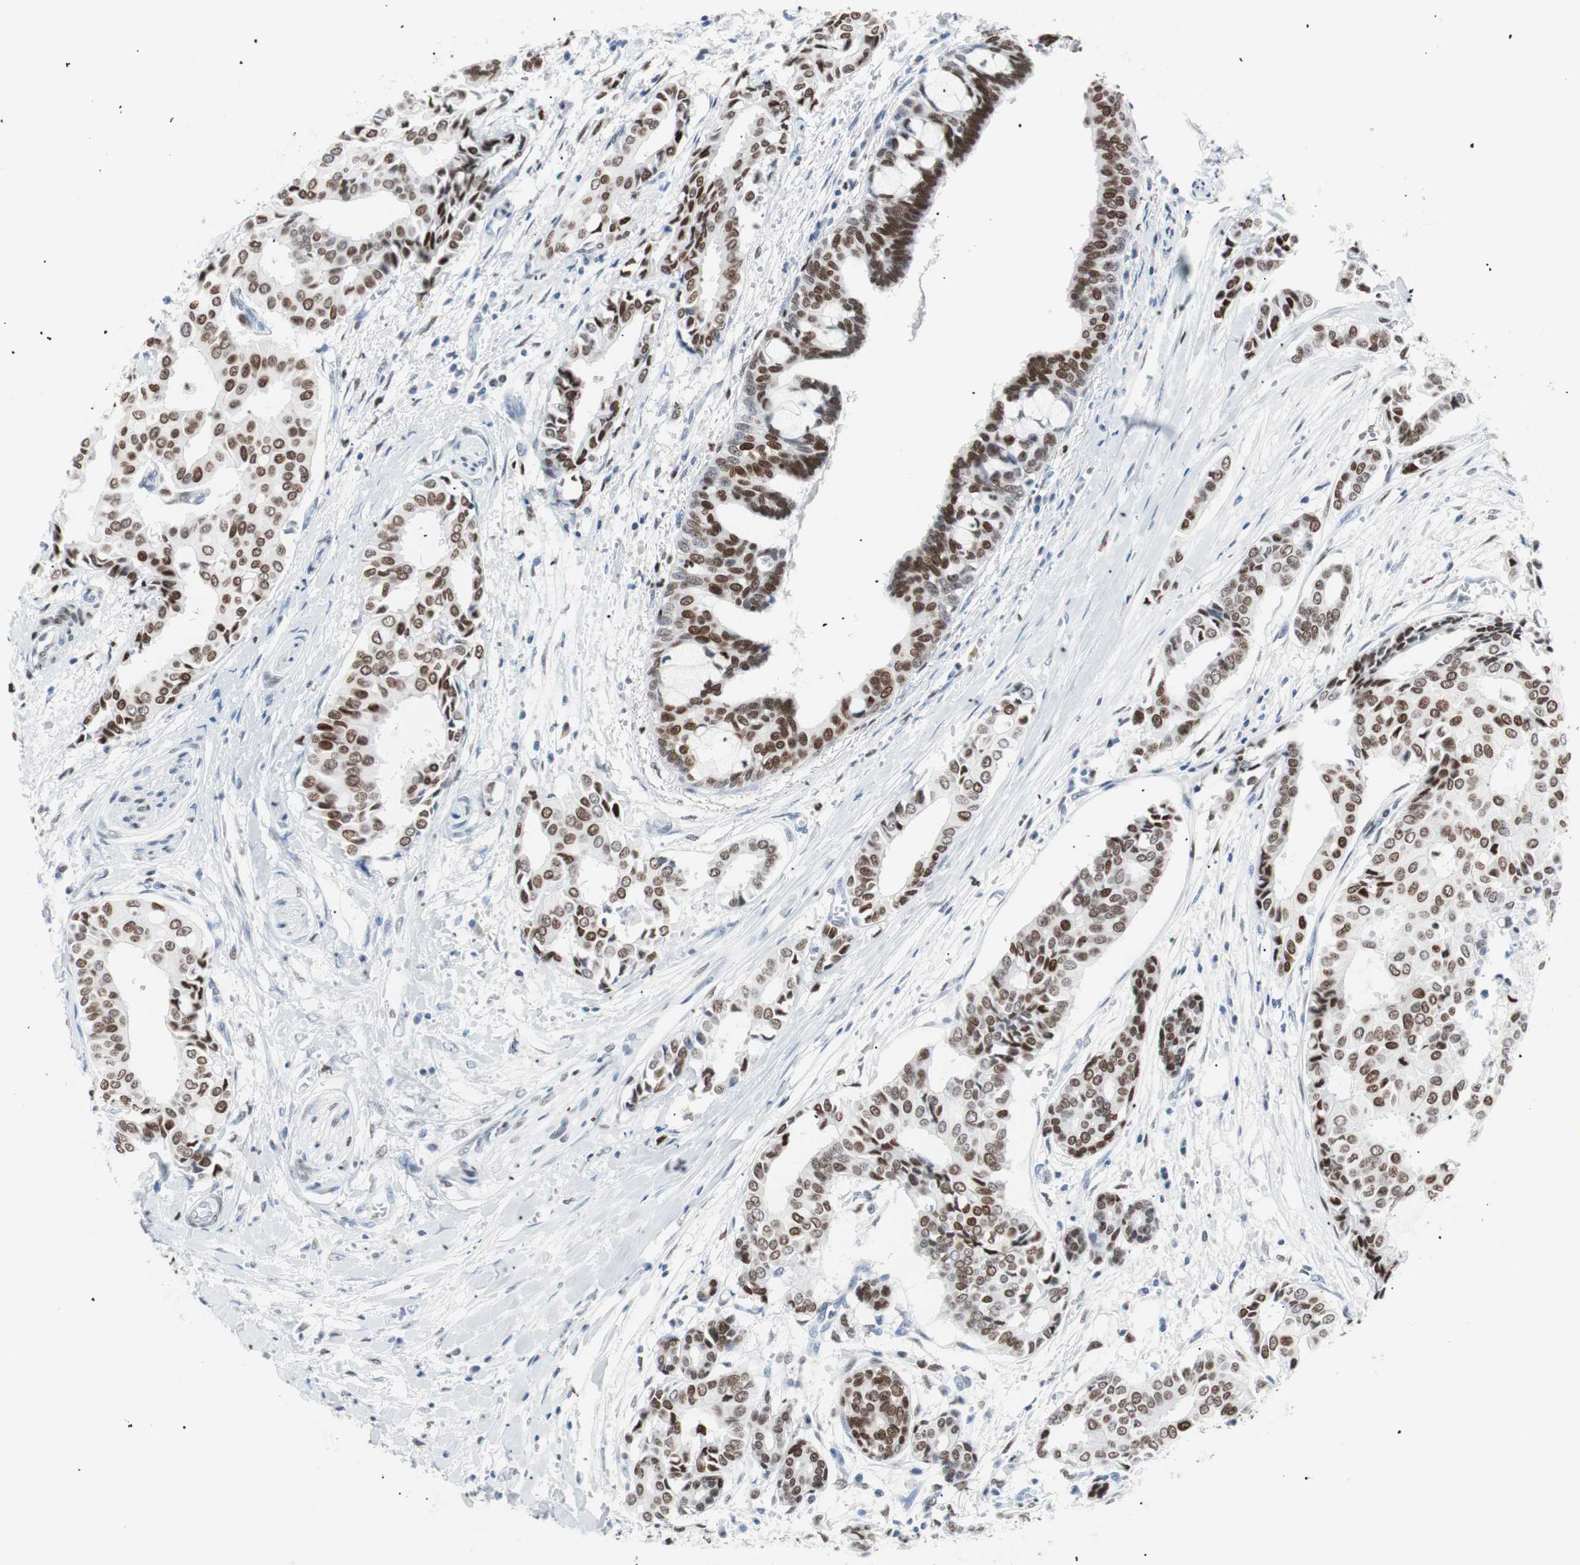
{"staining": {"intensity": "moderate", "quantity": ">75%", "location": "nuclear"}, "tissue": "head and neck cancer", "cell_type": "Tumor cells", "image_type": "cancer", "snomed": [{"axis": "morphology", "description": "Adenocarcinoma, NOS"}, {"axis": "topography", "description": "Salivary gland"}, {"axis": "topography", "description": "Head-Neck"}], "caption": "The immunohistochemical stain labels moderate nuclear positivity in tumor cells of adenocarcinoma (head and neck) tissue.", "gene": "CEBPB", "patient": {"sex": "female", "age": 59}}